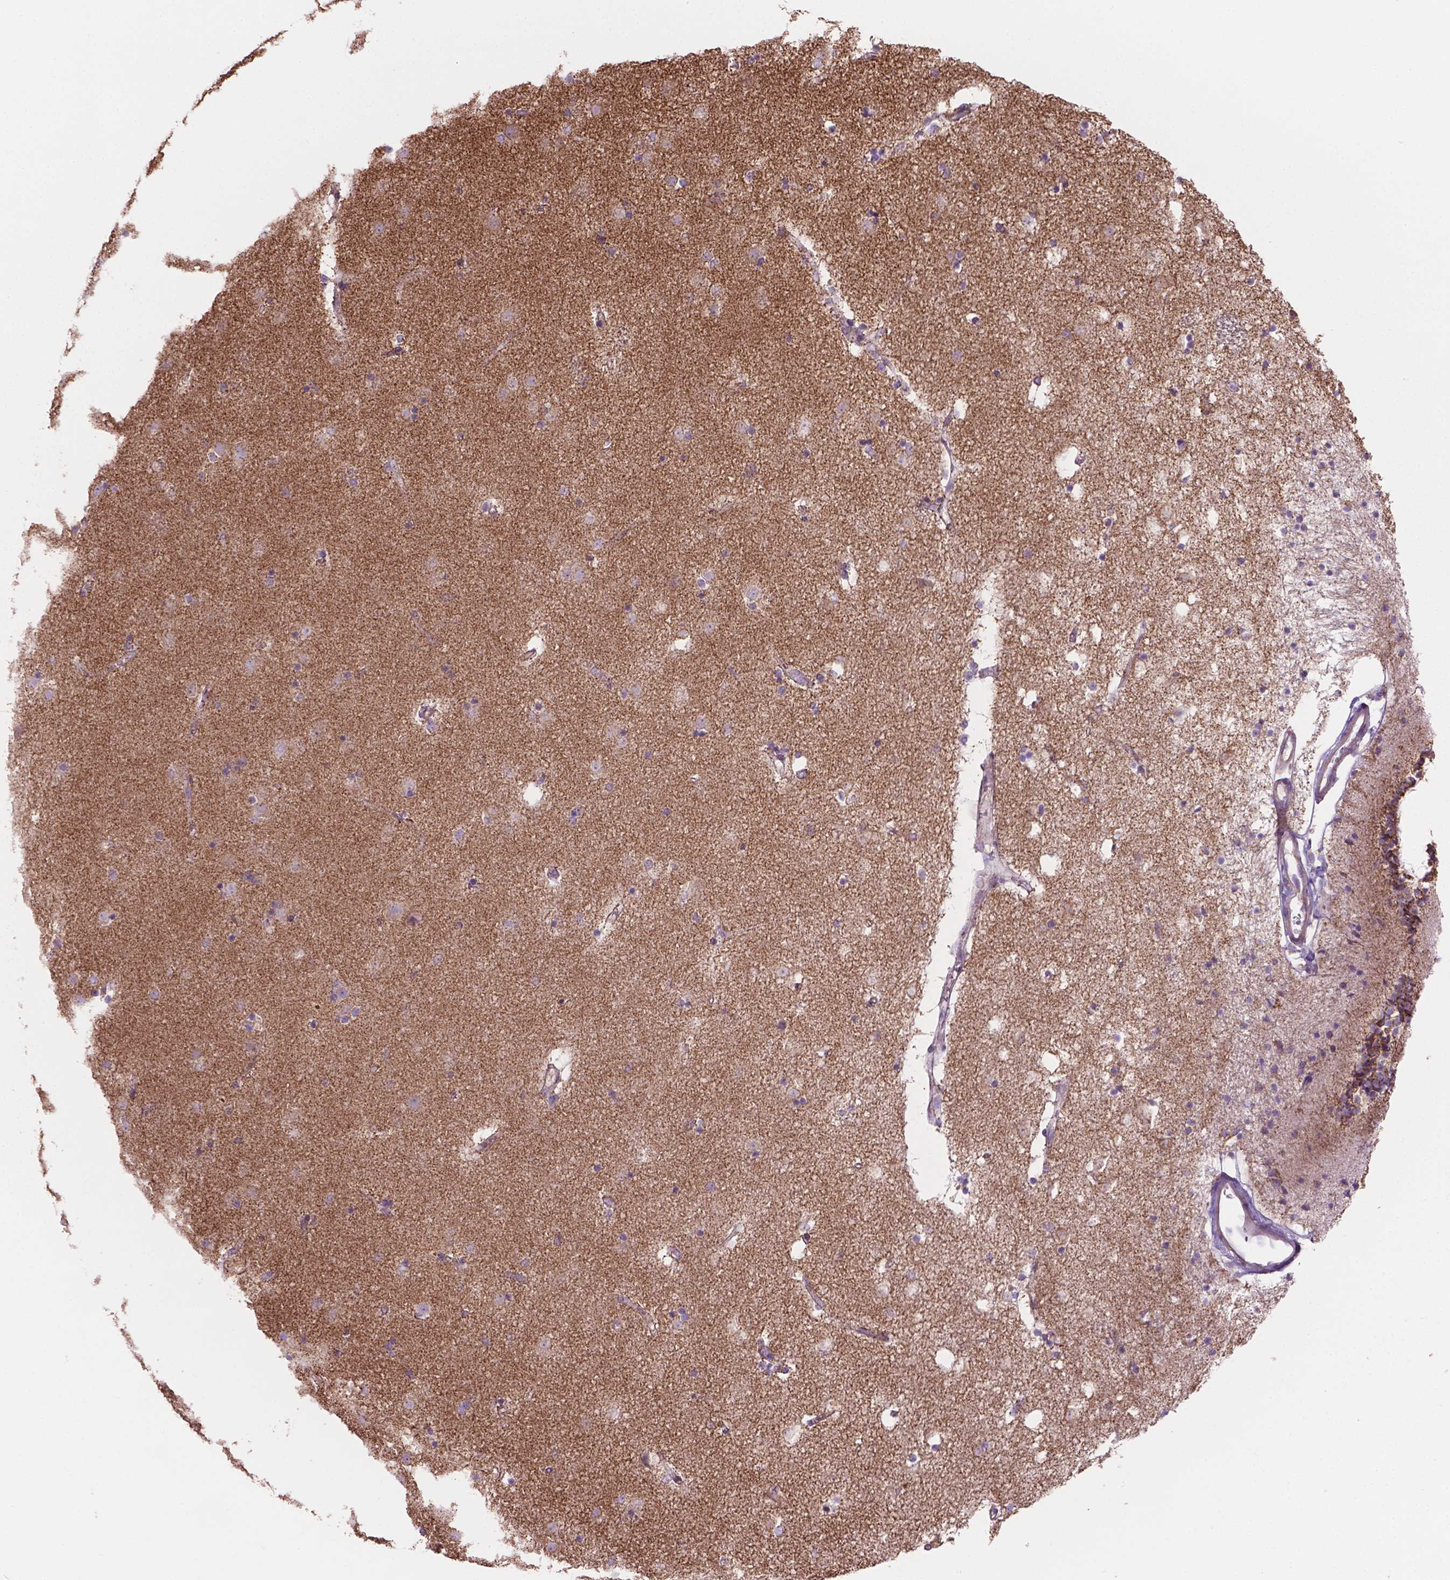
{"staining": {"intensity": "weak", "quantity": ">75%", "location": "cytoplasmic/membranous"}, "tissue": "caudate", "cell_type": "Glial cells", "image_type": "normal", "snomed": [{"axis": "morphology", "description": "Normal tissue, NOS"}, {"axis": "topography", "description": "Lateral ventricle wall"}], "caption": "Immunohistochemical staining of normal caudate displays low levels of weak cytoplasmic/membranous positivity in approximately >75% of glial cells.", "gene": "PIBF1", "patient": {"sex": "female", "age": 71}}